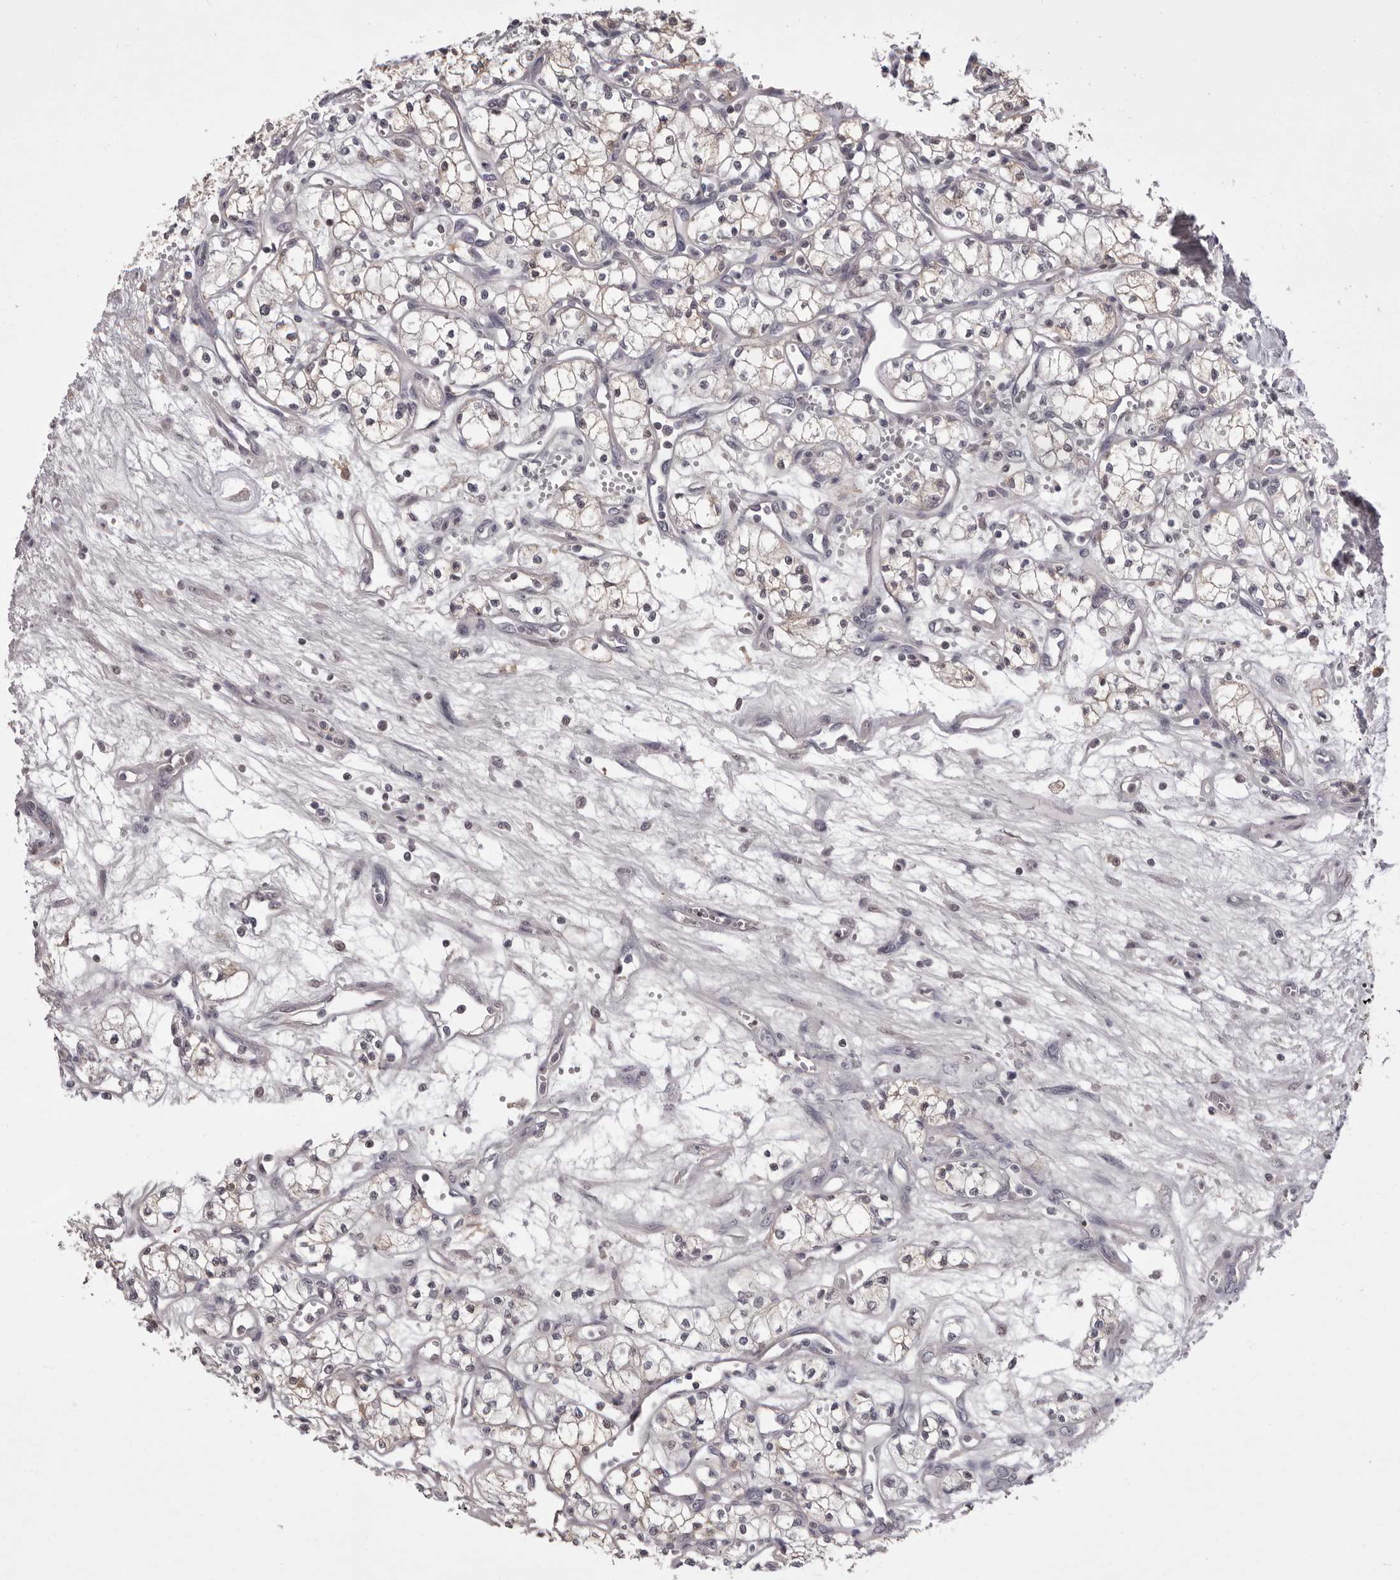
{"staining": {"intensity": "negative", "quantity": "none", "location": "none"}, "tissue": "renal cancer", "cell_type": "Tumor cells", "image_type": "cancer", "snomed": [{"axis": "morphology", "description": "Adenocarcinoma, NOS"}, {"axis": "topography", "description": "Kidney"}], "caption": "This is an IHC photomicrograph of renal cancer (adenocarcinoma). There is no expression in tumor cells.", "gene": "MDH1", "patient": {"sex": "male", "age": 59}}